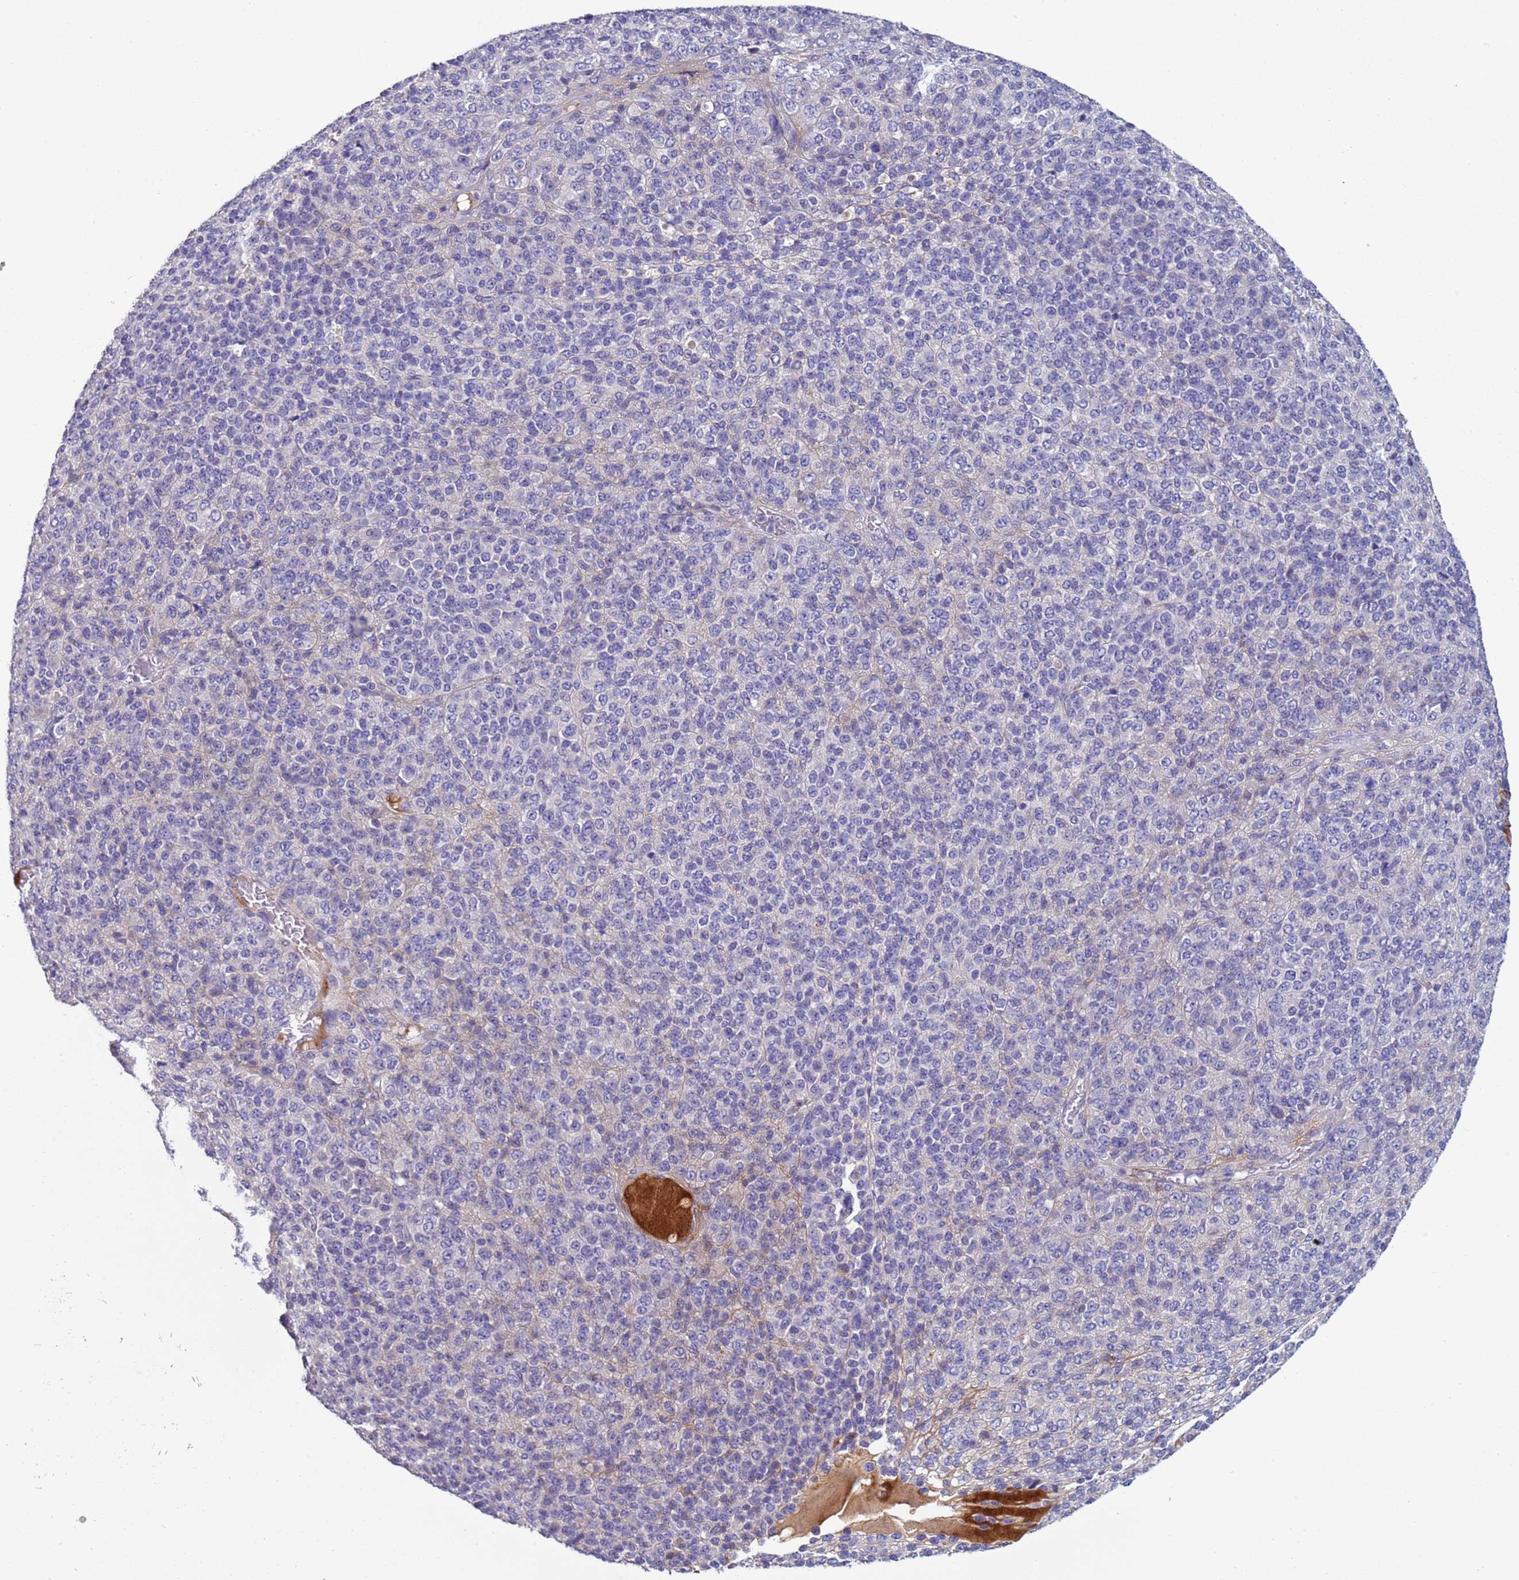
{"staining": {"intensity": "negative", "quantity": "none", "location": "none"}, "tissue": "melanoma", "cell_type": "Tumor cells", "image_type": "cancer", "snomed": [{"axis": "morphology", "description": "Malignant melanoma, Metastatic site"}, {"axis": "topography", "description": "Brain"}], "caption": "Immunohistochemistry of human melanoma reveals no expression in tumor cells.", "gene": "TRIM51", "patient": {"sex": "female", "age": 56}}